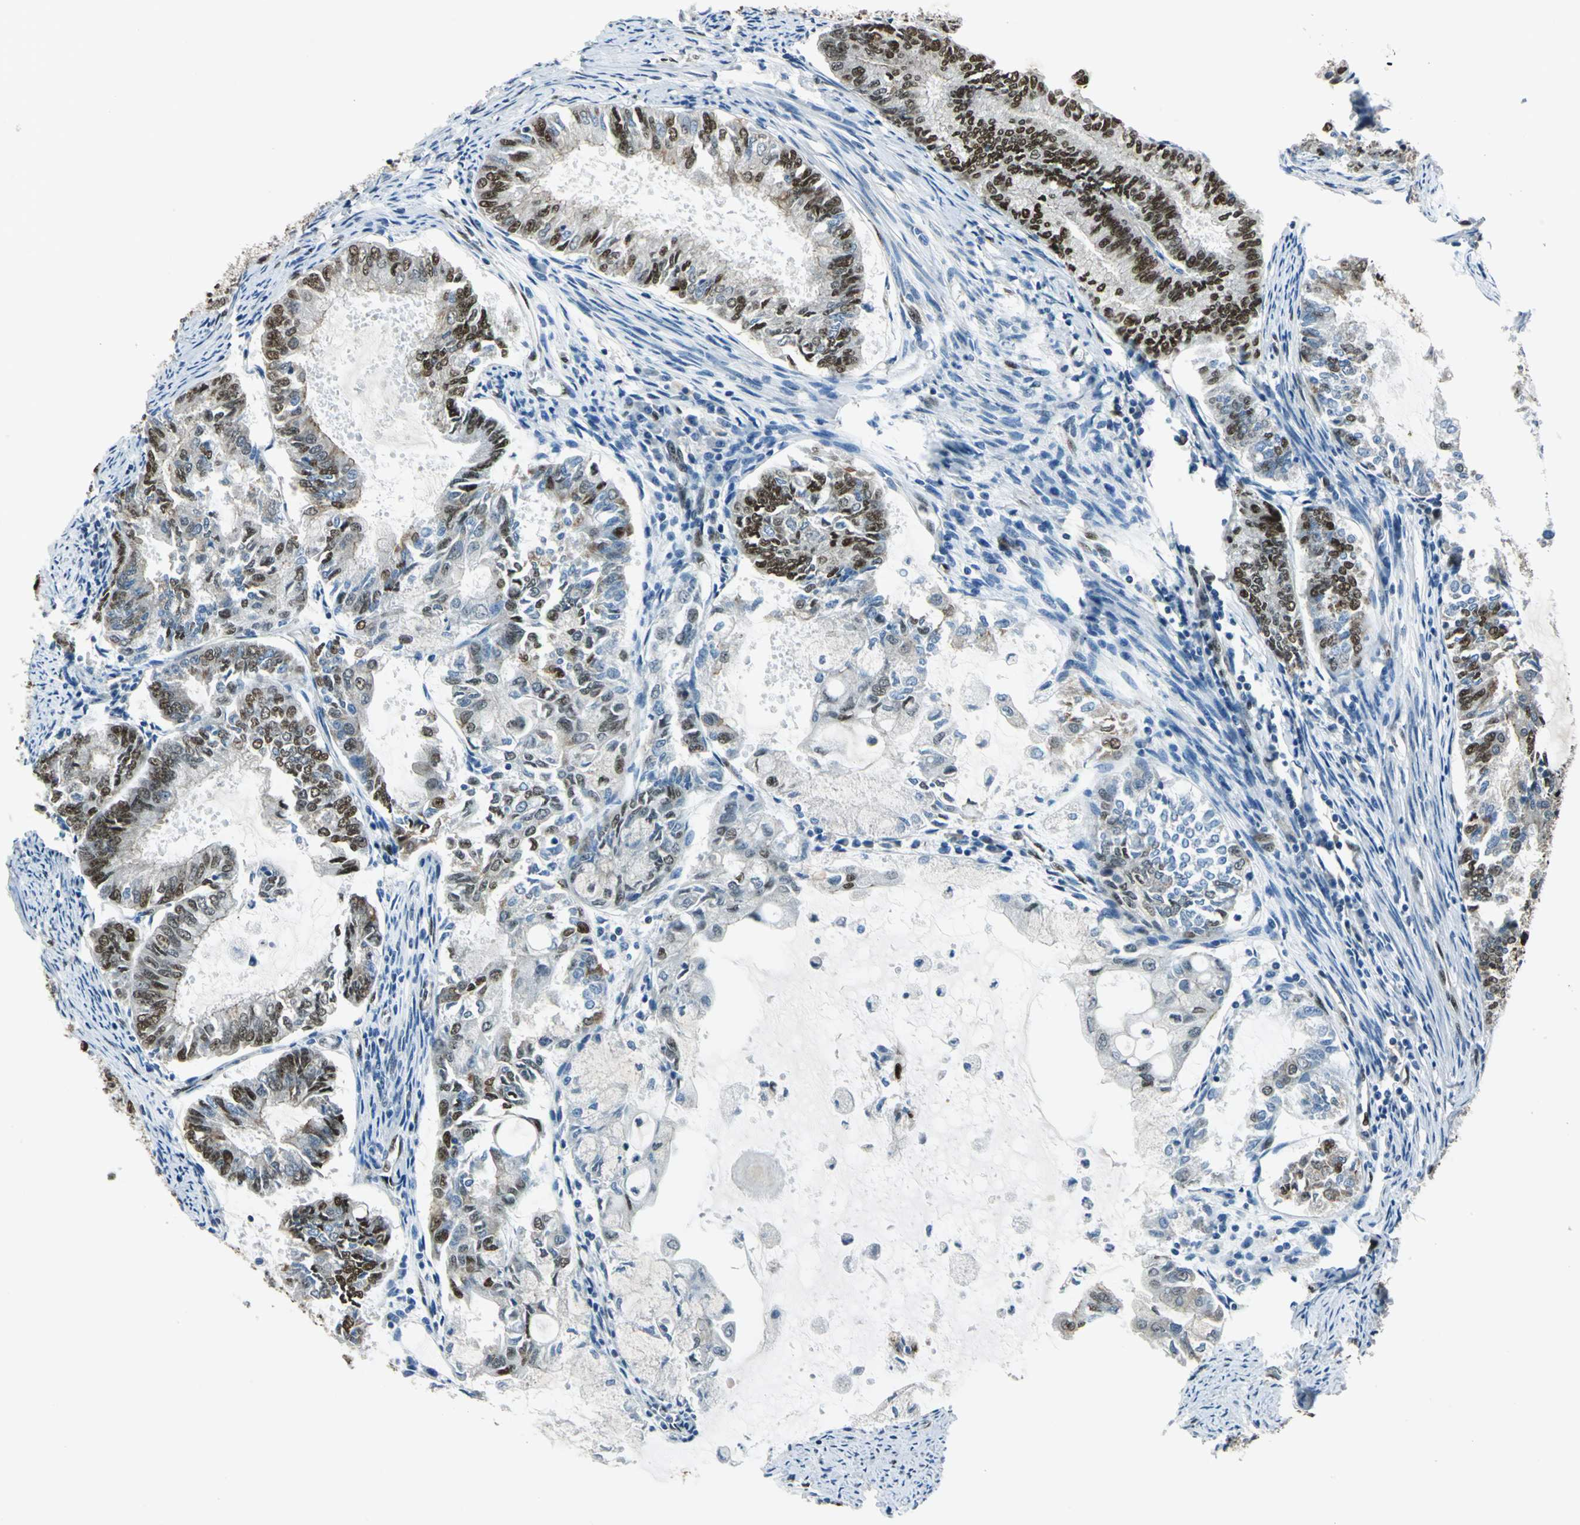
{"staining": {"intensity": "strong", "quantity": ">75%", "location": "nuclear"}, "tissue": "endometrial cancer", "cell_type": "Tumor cells", "image_type": "cancer", "snomed": [{"axis": "morphology", "description": "Adenocarcinoma, NOS"}, {"axis": "topography", "description": "Endometrium"}], "caption": "Adenocarcinoma (endometrial) was stained to show a protein in brown. There is high levels of strong nuclear expression in approximately >75% of tumor cells.", "gene": "NFIA", "patient": {"sex": "female", "age": 86}}